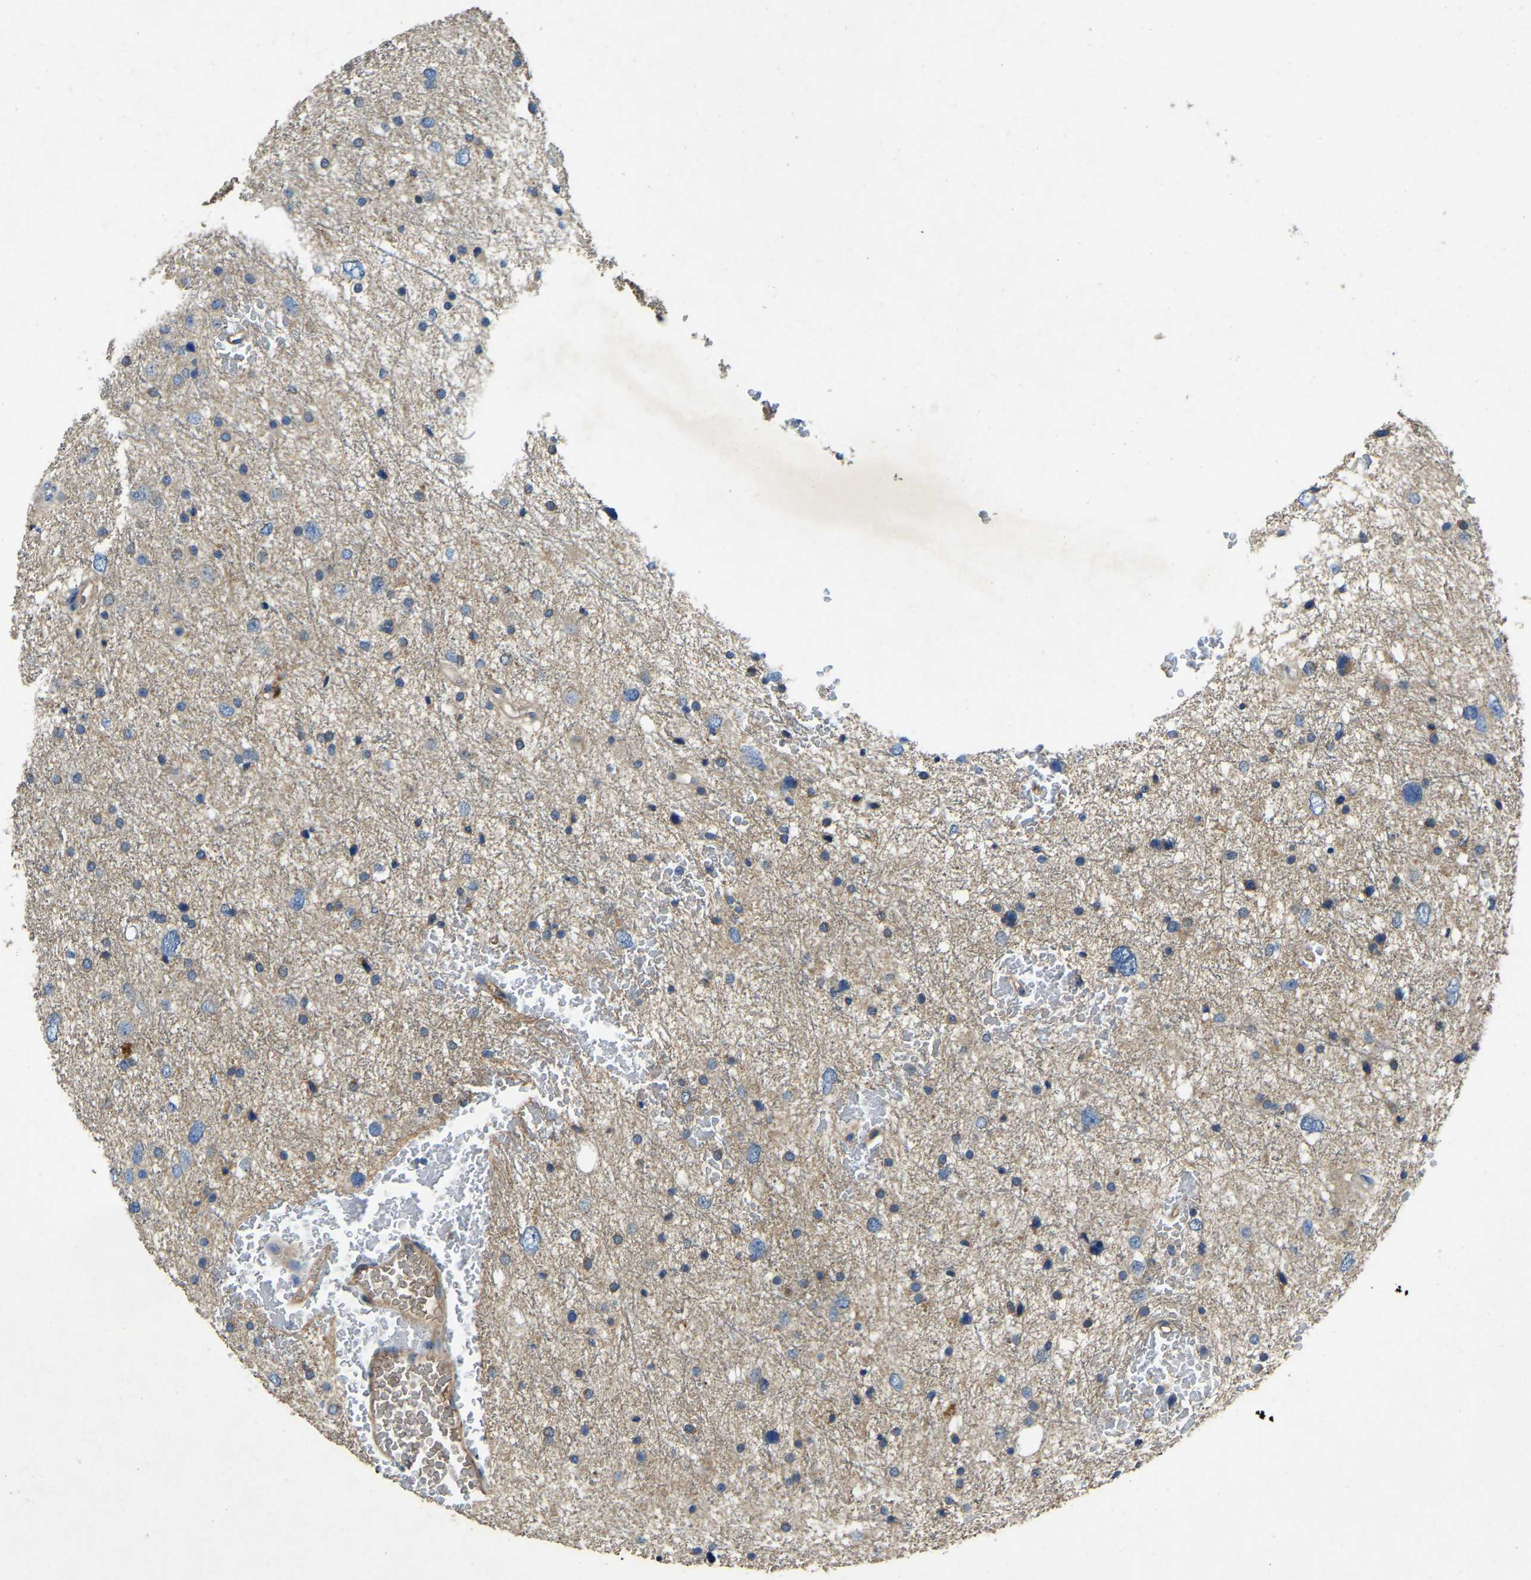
{"staining": {"intensity": "weak", "quantity": "<25%", "location": "cytoplasmic/membranous"}, "tissue": "glioma", "cell_type": "Tumor cells", "image_type": "cancer", "snomed": [{"axis": "morphology", "description": "Glioma, malignant, Low grade"}, {"axis": "topography", "description": "Brain"}], "caption": "An immunohistochemistry histopathology image of malignant glioma (low-grade) is shown. There is no staining in tumor cells of malignant glioma (low-grade).", "gene": "ATP8B1", "patient": {"sex": "female", "age": 37}}